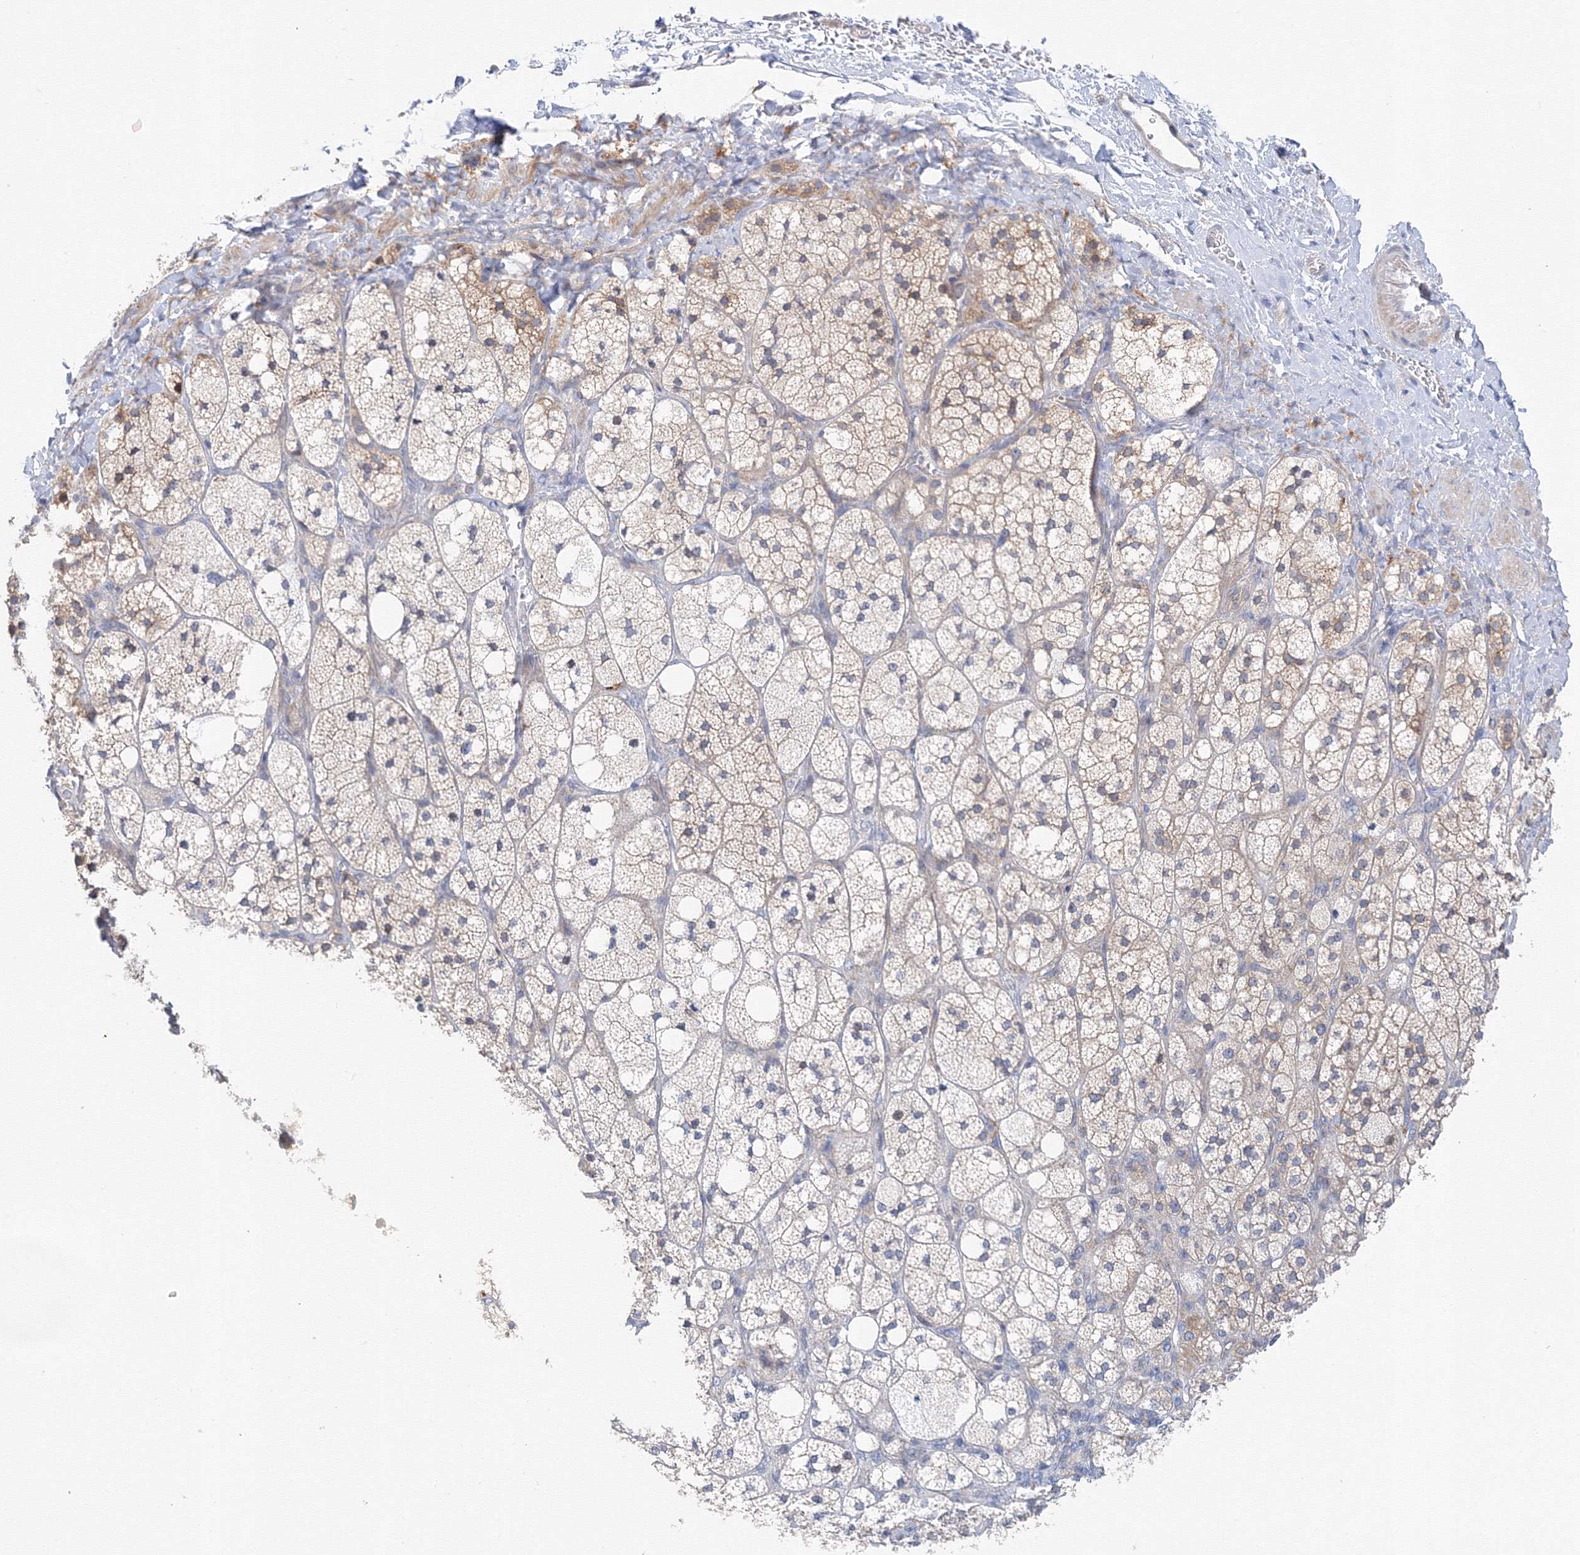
{"staining": {"intensity": "weak", "quantity": "<25%", "location": "cytoplasmic/membranous"}, "tissue": "adrenal gland", "cell_type": "Glandular cells", "image_type": "normal", "snomed": [{"axis": "morphology", "description": "Normal tissue, NOS"}, {"axis": "topography", "description": "Adrenal gland"}], "caption": "Glandular cells show no significant protein staining in normal adrenal gland.", "gene": "DIS3L2", "patient": {"sex": "male", "age": 61}}